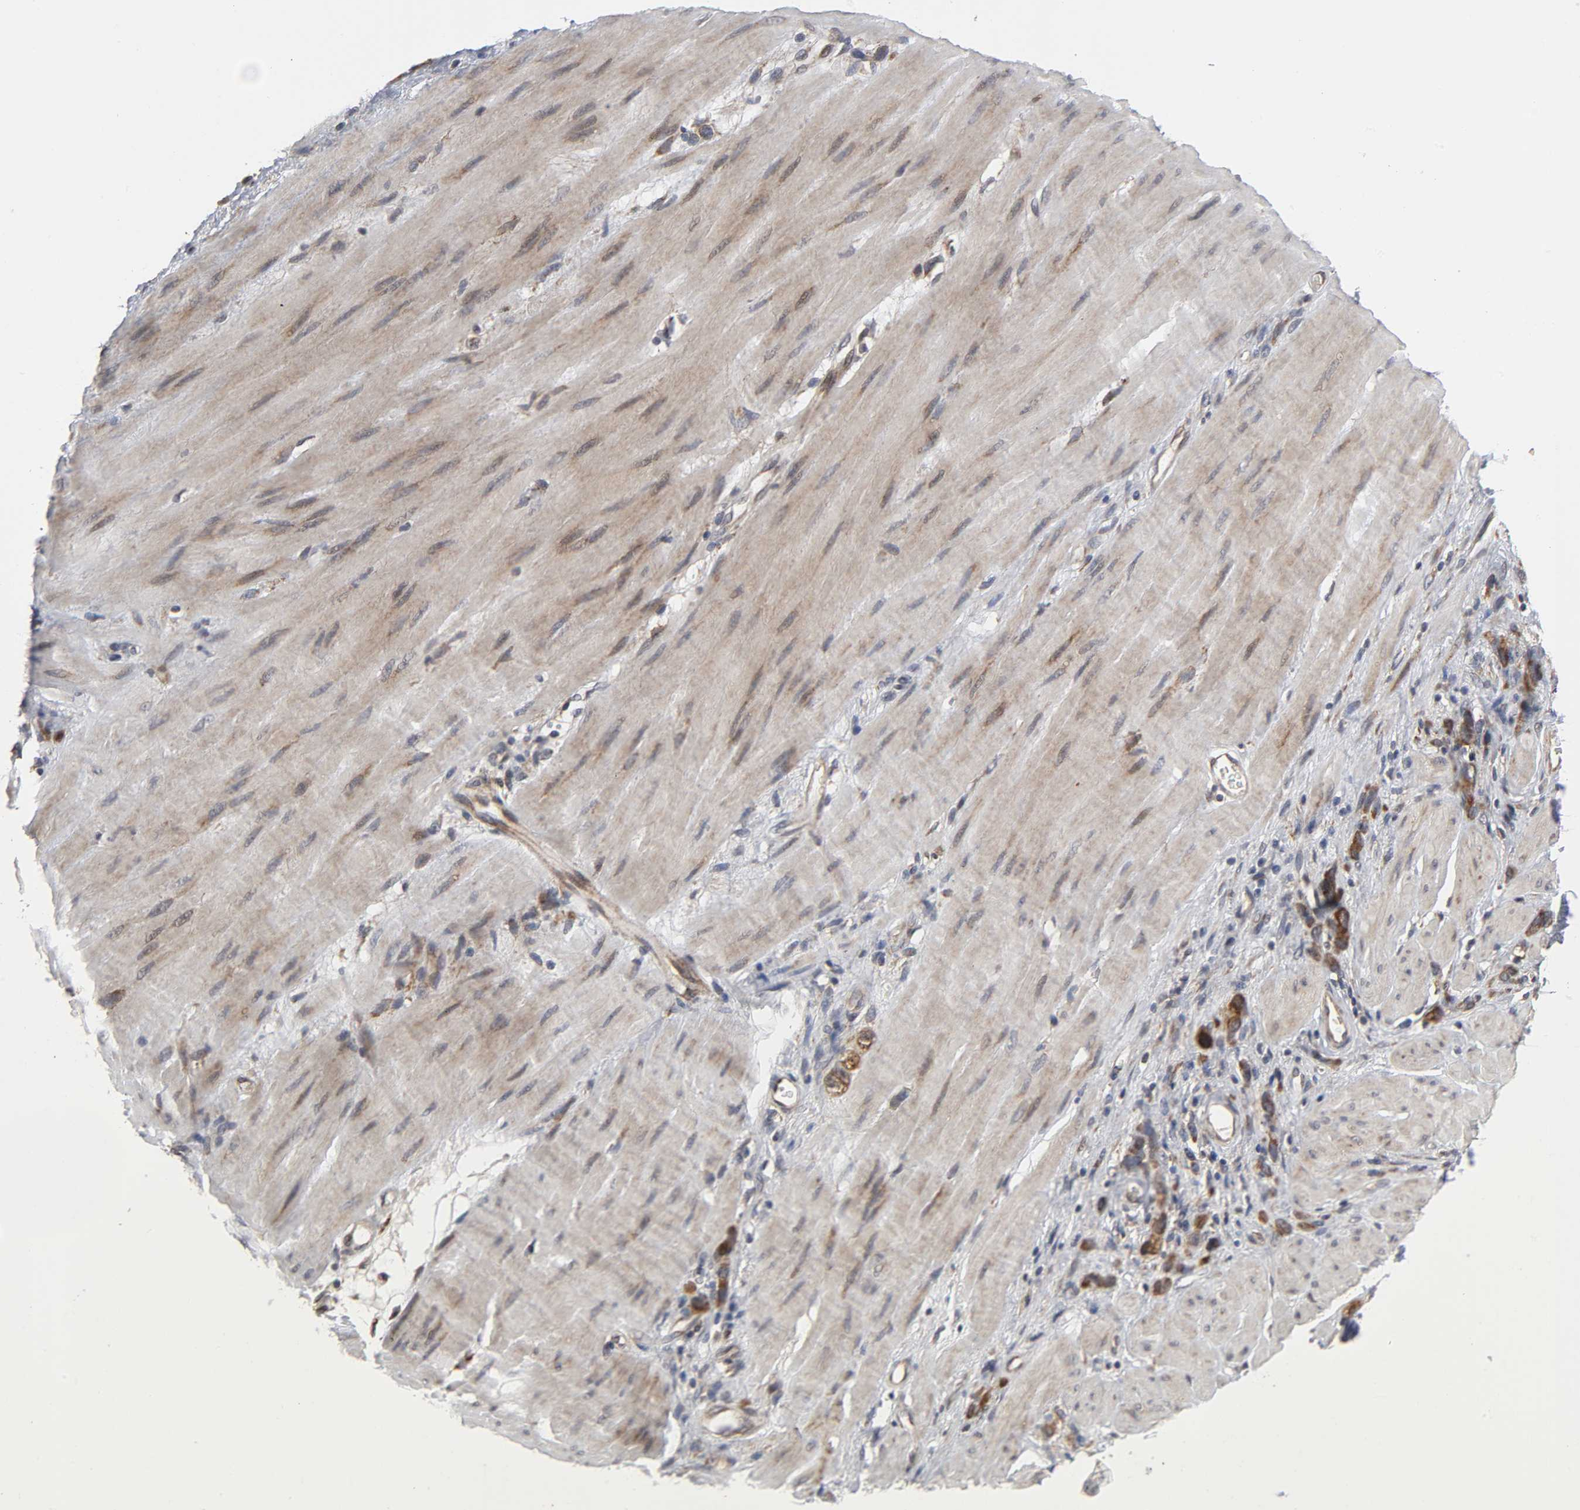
{"staining": {"intensity": "strong", "quantity": ">75%", "location": "cytoplasmic/membranous"}, "tissue": "stomach cancer", "cell_type": "Tumor cells", "image_type": "cancer", "snomed": [{"axis": "morphology", "description": "Adenocarcinoma, NOS"}, {"axis": "topography", "description": "Stomach"}], "caption": "Stomach cancer stained with IHC reveals strong cytoplasmic/membranous expression in approximately >75% of tumor cells.", "gene": "SLC30A9", "patient": {"sex": "male", "age": 82}}